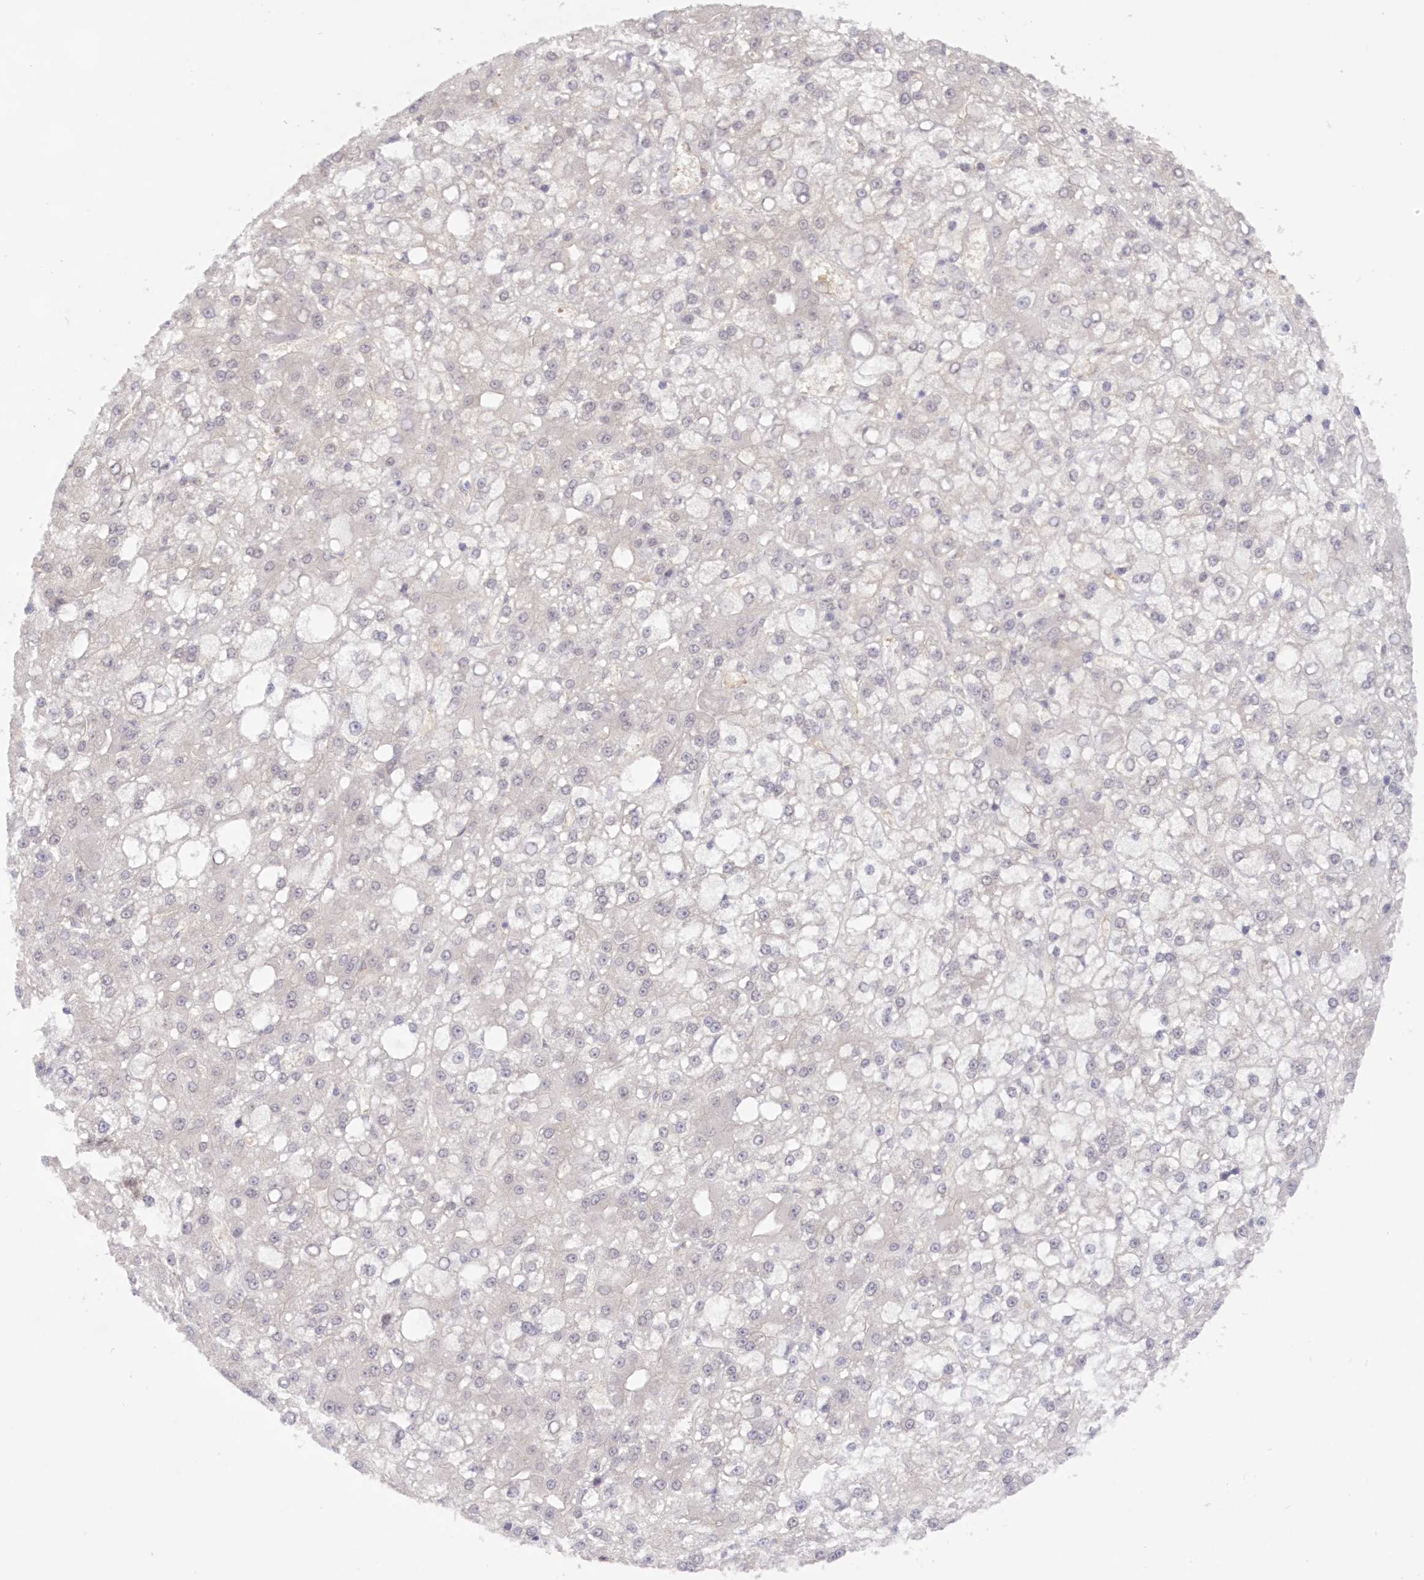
{"staining": {"intensity": "negative", "quantity": "none", "location": "none"}, "tissue": "liver cancer", "cell_type": "Tumor cells", "image_type": "cancer", "snomed": [{"axis": "morphology", "description": "Carcinoma, Hepatocellular, NOS"}, {"axis": "topography", "description": "Liver"}], "caption": "The immunohistochemistry photomicrograph has no significant expression in tumor cells of hepatocellular carcinoma (liver) tissue.", "gene": "RNPEP", "patient": {"sex": "male", "age": 67}}